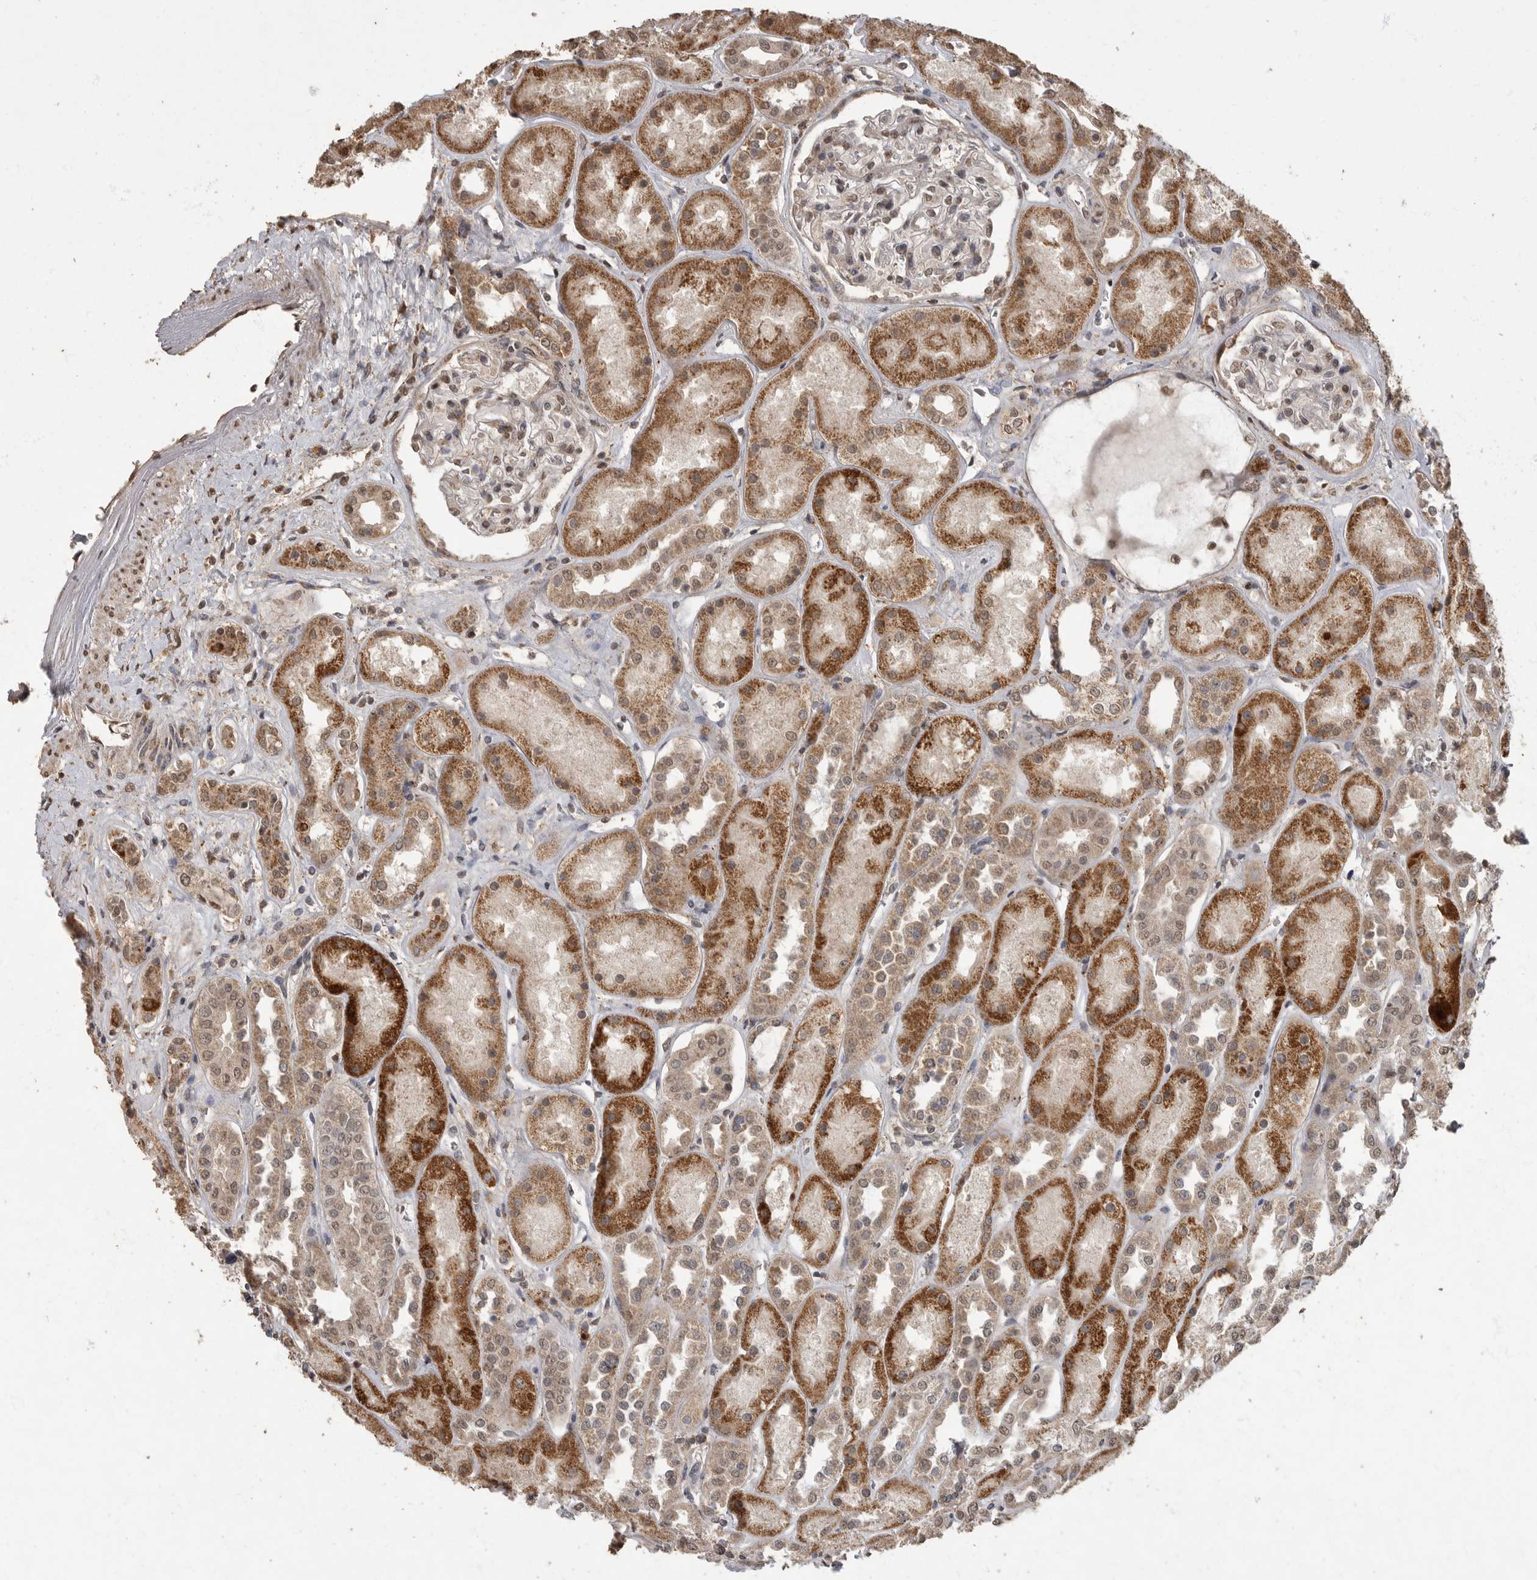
{"staining": {"intensity": "moderate", "quantity": ">75%", "location": "nuclear"}, "tissue": "kidney", "cell_type": "Cells in glomeruli", "image_type": "normal", "snomed": [{"axis": "morphology", "description": "Normal tissue, NOS"}, {"axis": "topography", "description": "Kidney"}], "caption": "Protein staining demonstrates moderate nuclear positivity in approximately >75% of cells in glomeruli in benign kidney.", "gene": "MAFG", "patient": {"sex": "male", "age": 70}}